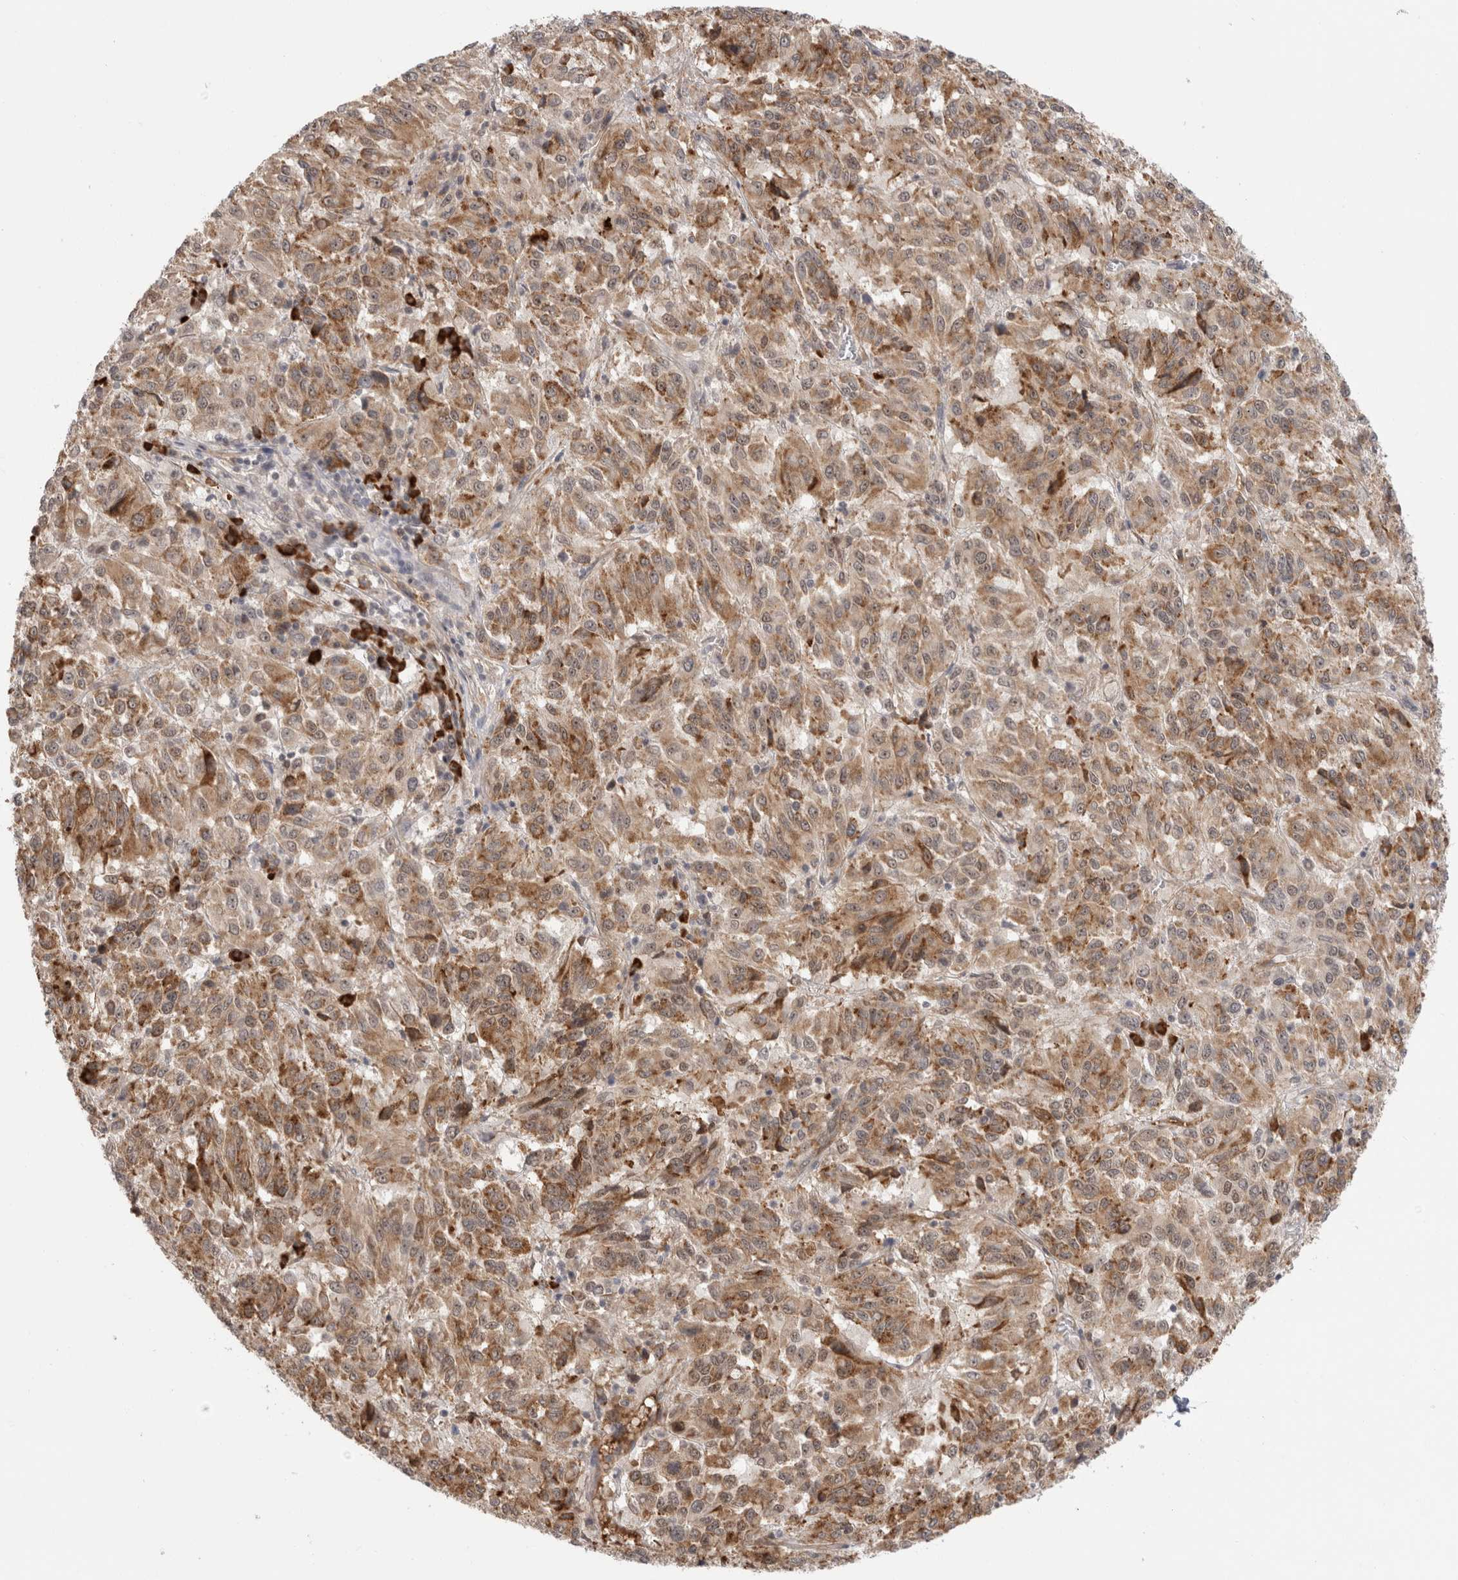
{"staining": {"intensity": "moderate", "quantity": ">75%", "location": "cytoplasmic/membranous,nuclear"}, "tissue": "melanoma", "cell_type": "Tumor cells", "image_type": "cancer", "snomed": [{"axis": "morphology", "description": "Malignant melanoma, Metastatic site"}, {"axis": "topography", "description": "Lung"}], "caption": "Immunohistochemical staining of melanoma exhibits medium levels of moderate cytoplasmic/membranous and nuclear protein staining in approximately >75% of tumor cells. (IHC, brightfield microscopy, high magnification).", "gene": "ZNF24", "patient": {"sex": "male", "age": 64}}